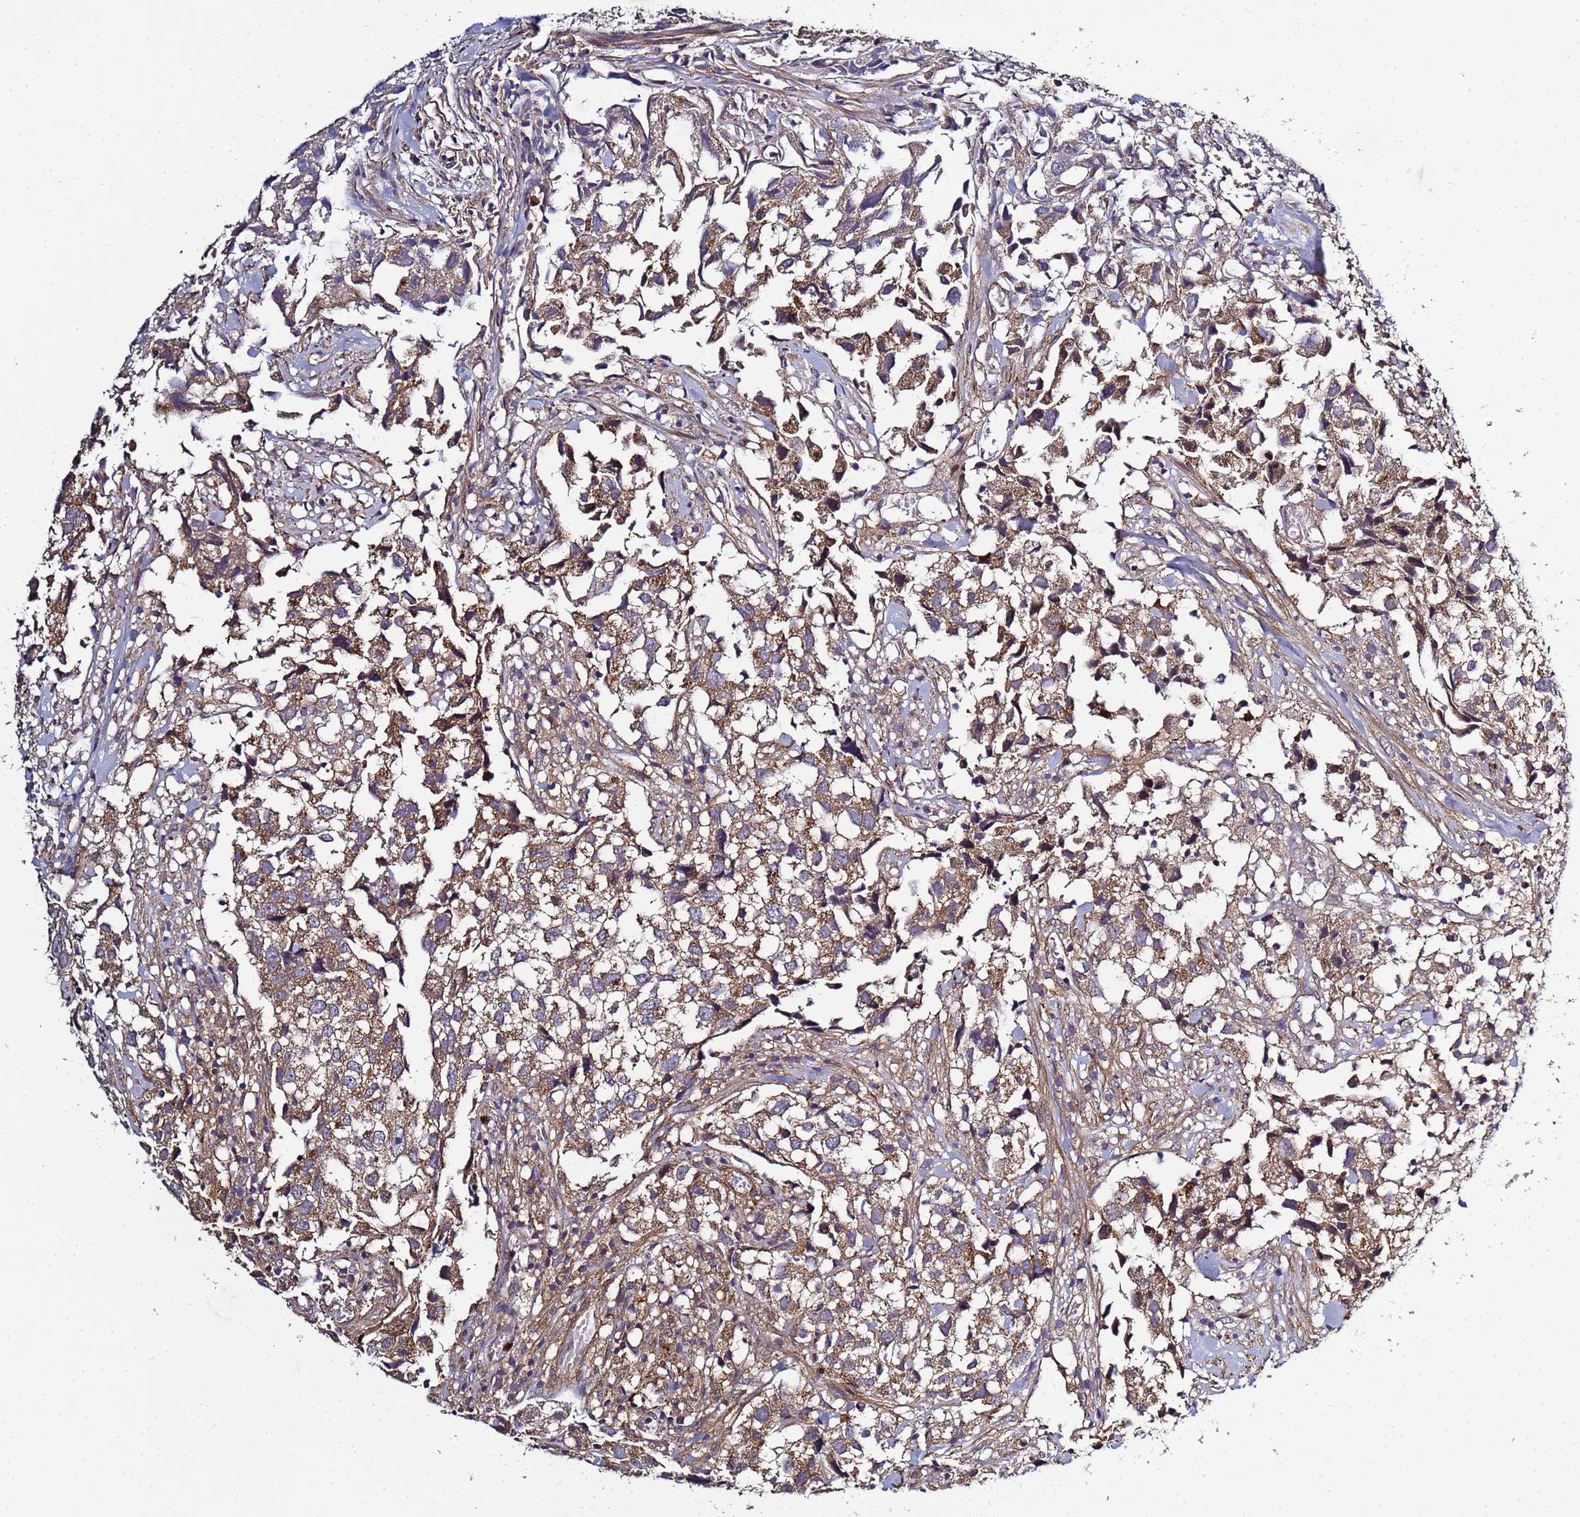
{"staining": {"intensity": "moderate", "quantity": ">75%", "location": "cytoplasmic/membranous"}, "tissue": "urothelial cancer", "cell_type": "Tumor cells", "image_type": "cancer", "snomed": [{"axis": "morphology", "description": "Urothelial carcinoma, High grade"}, {"axis": "topography", "description": "Urinary bladder"}], "caption": "Immunohistochemistry (IHC) staining of urothelial carcinoma (high-grade), which shows medium levels of moderate cytoplasmic/membranous staining in about >75% of tumor cells indicating moderate cytoplasmic/membranous protein staining. The staining was performed using DAB (3,3'-diaminobenzidine) (brown) for protein detection and nuclei were counterstained in hematoxylin (blue).", "gene": "C8orf34", "patient": {"sex": "female", "age": 75}}